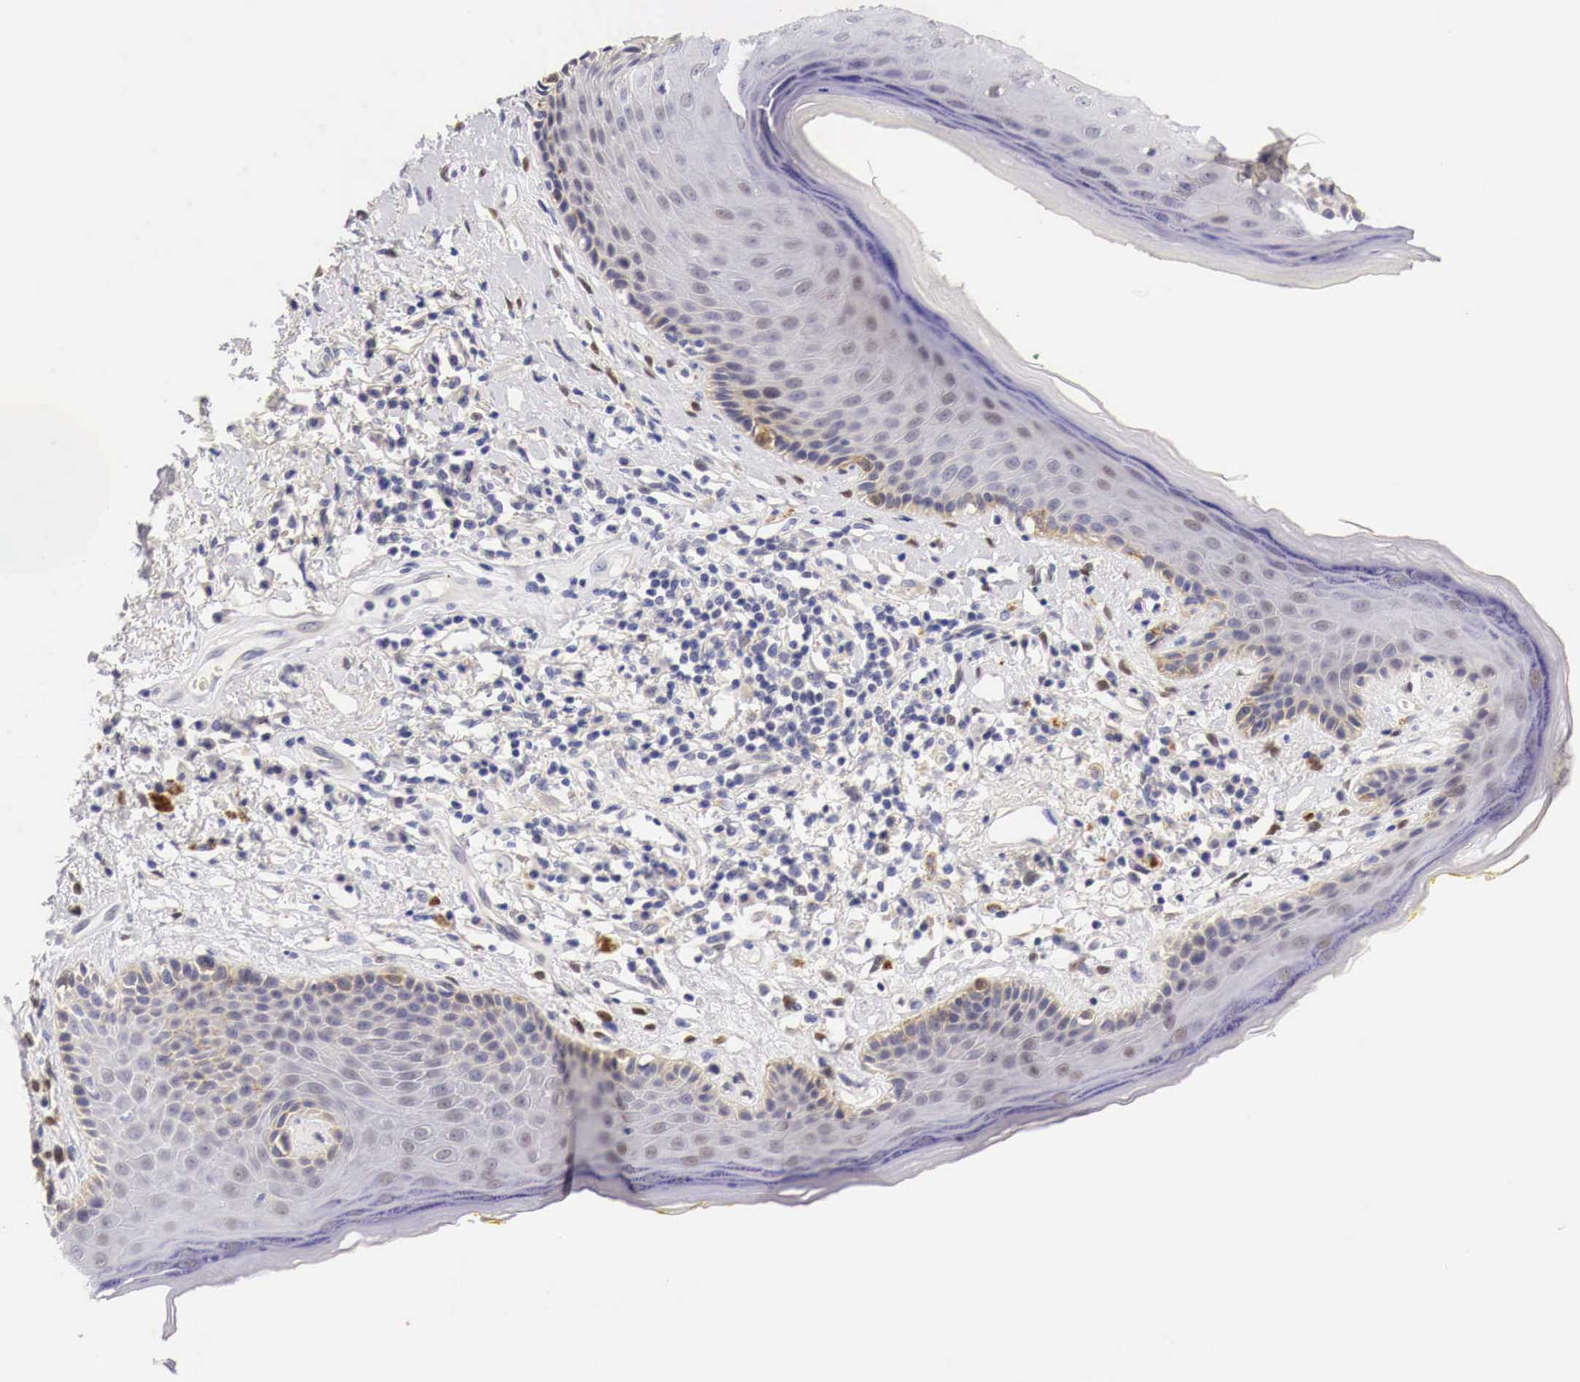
{"staining": {"intensity": "weak", "quantity": "<25%", "location": "cytoplasmic/membranous"}, "tissue": "skin", "cell_type": "Epidermal cells", "image_type": "normal", "snomed": [{"axis": "morphology", "description": "Normal tissue, NOS"}, {"axis": "topography", "description": "Skin"}, {"axis": "topography", "description": "Anal"}], "caption": "This is a micrograph of immunohistochemistry (IHC) staining of benign skin, which shows no positivity in epidermal cells.", "gene": "CASP3", "patient": {"sex": "male", "age": 61}}